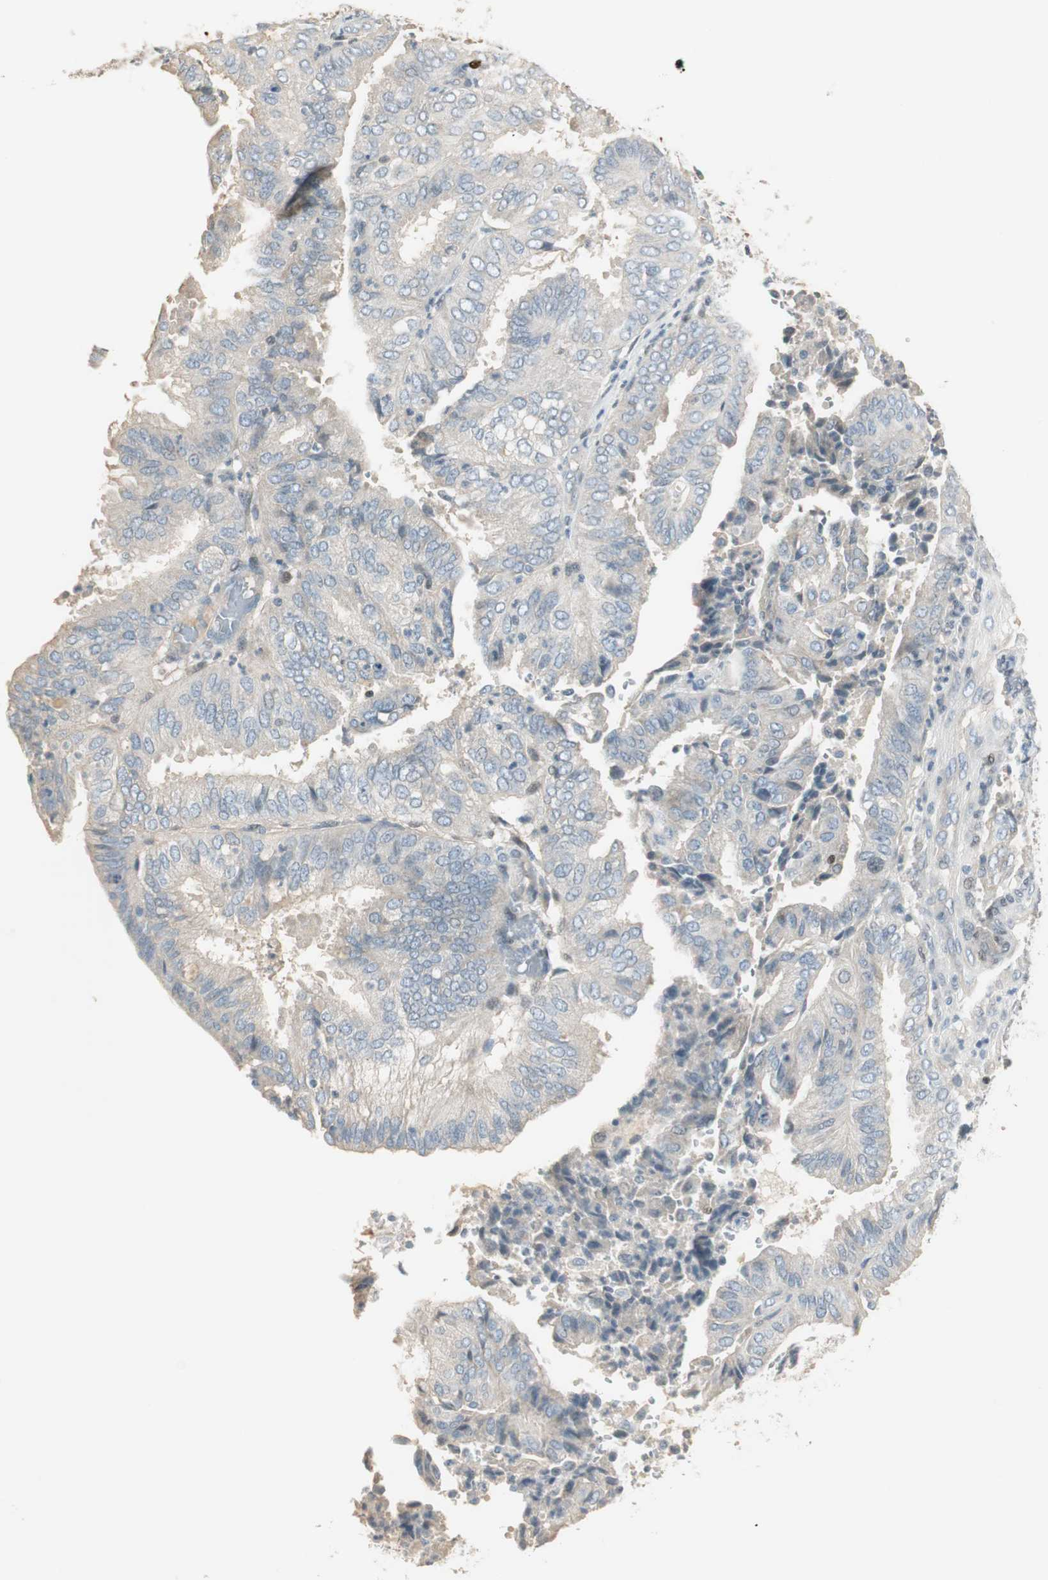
{"staining": {"intensity": "weak", "quantity": "<25%", "location": "cytoplasmic/membranous"}, "tissue": "endometrial cancer", "cell_type": "Tumor cells", "image_type": "cancer", "snomed": [{"axis": "morphology", "description": "Adenocarcinoma, NOS"}, {"axis": "topography", "description": "Uterus"}], "caption": "This is an immunohistochemistry (IHC) image of human adenocarcinoma (endometrial). There is no staining in tumor cells.", "gene": "RUNX2", "patient": {"sex": "female", "age": 60}}